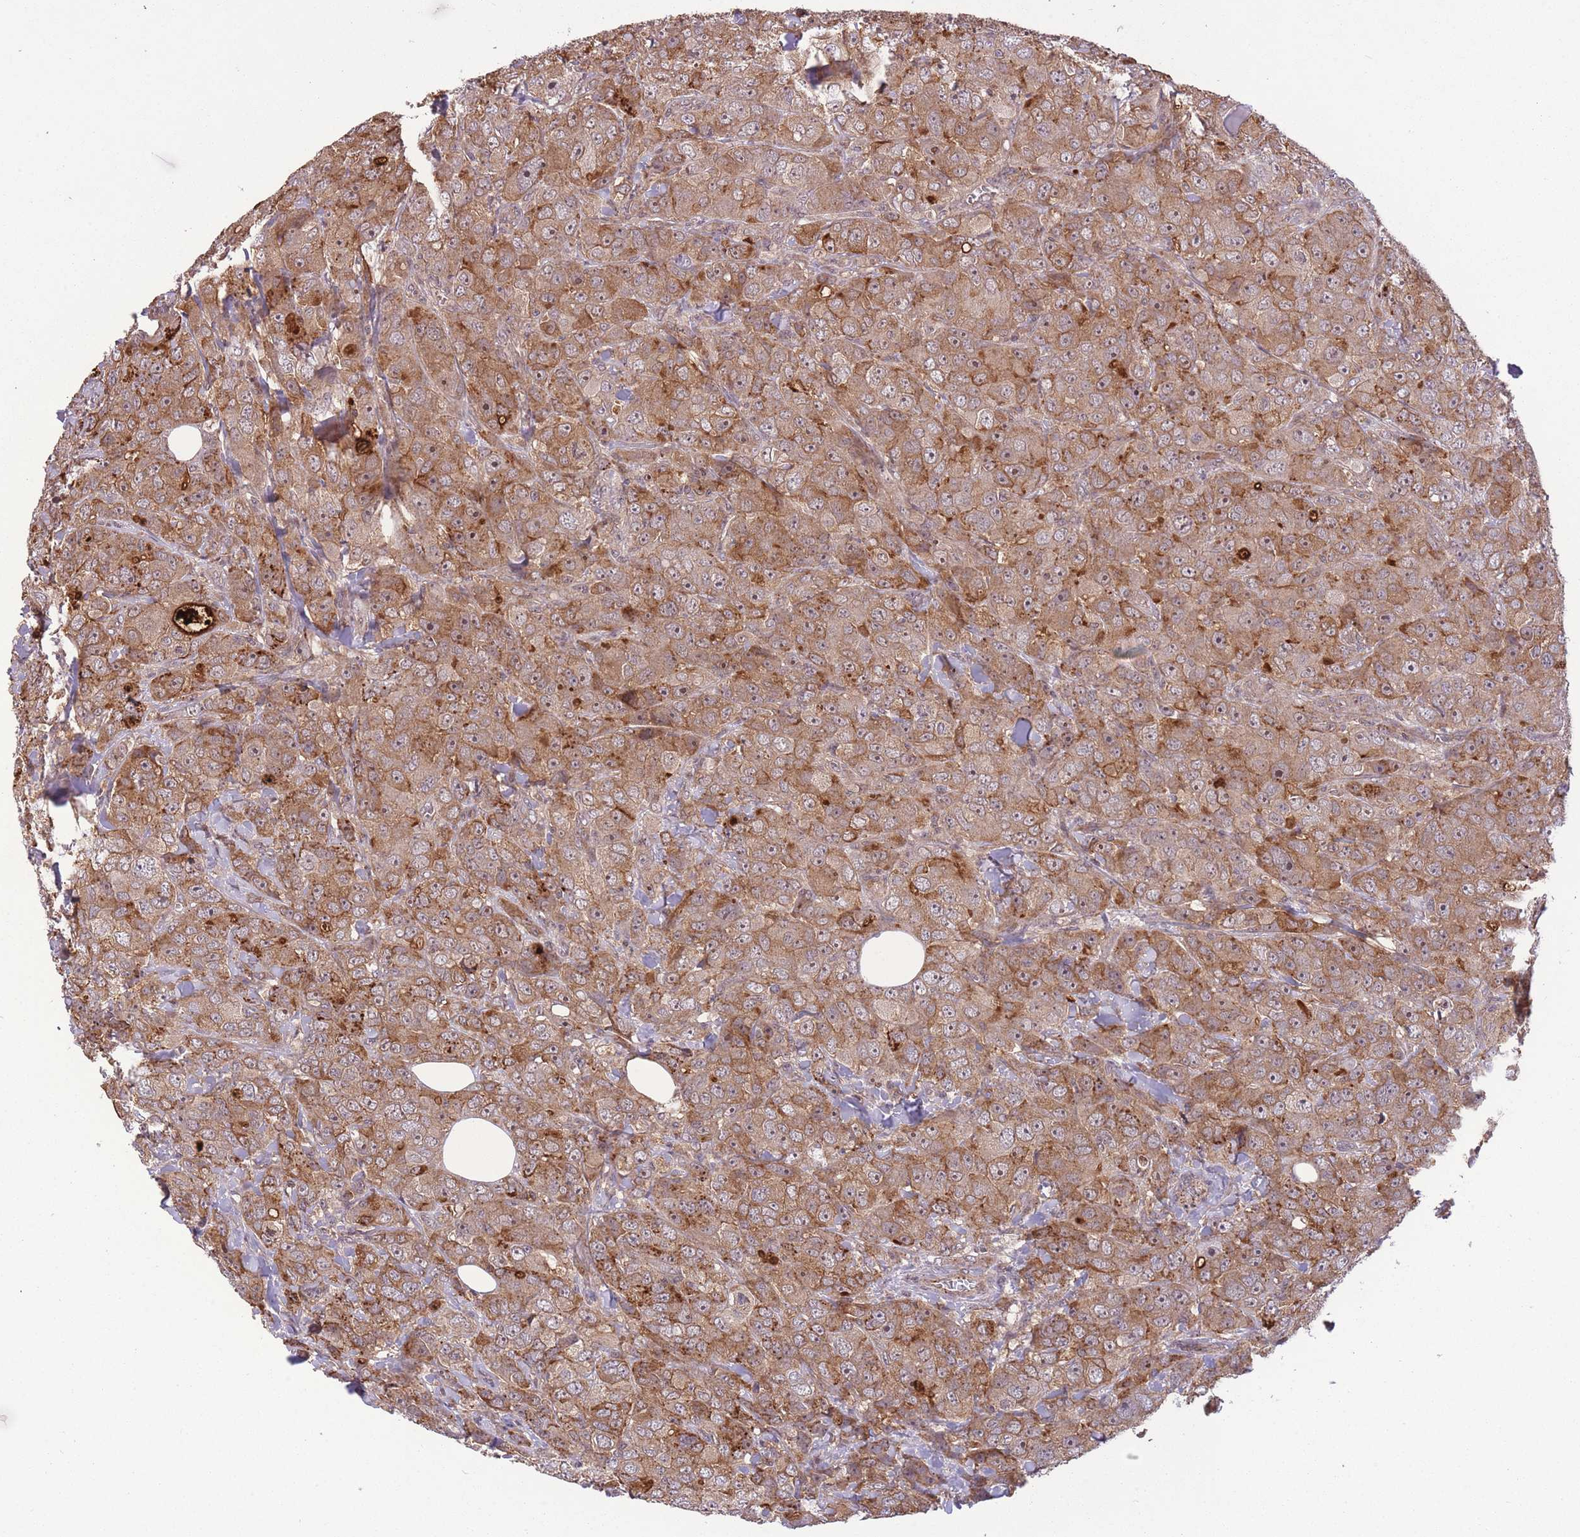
{"staining": {"intensity": "moderate", "quantity": ">75%", "location": "cytoplasmic/membranous,nuclear"}, "tissue": "breast cancer", "cell_type": "Tumor cells", "image_type": "cancer", "snomed": [{"axis": "morphology", "description": "Duct carcinoma"}, {"axis": "topography", "description": "Breast"}], "caption": "Tumor cells show moderate cytoplasmic/membranous and nuclear expression in approximately >75% of cells in breast invasive ductal carcinoma.", "gene": "POLR3F", "patient": {"sex": "female", "age": 43}}